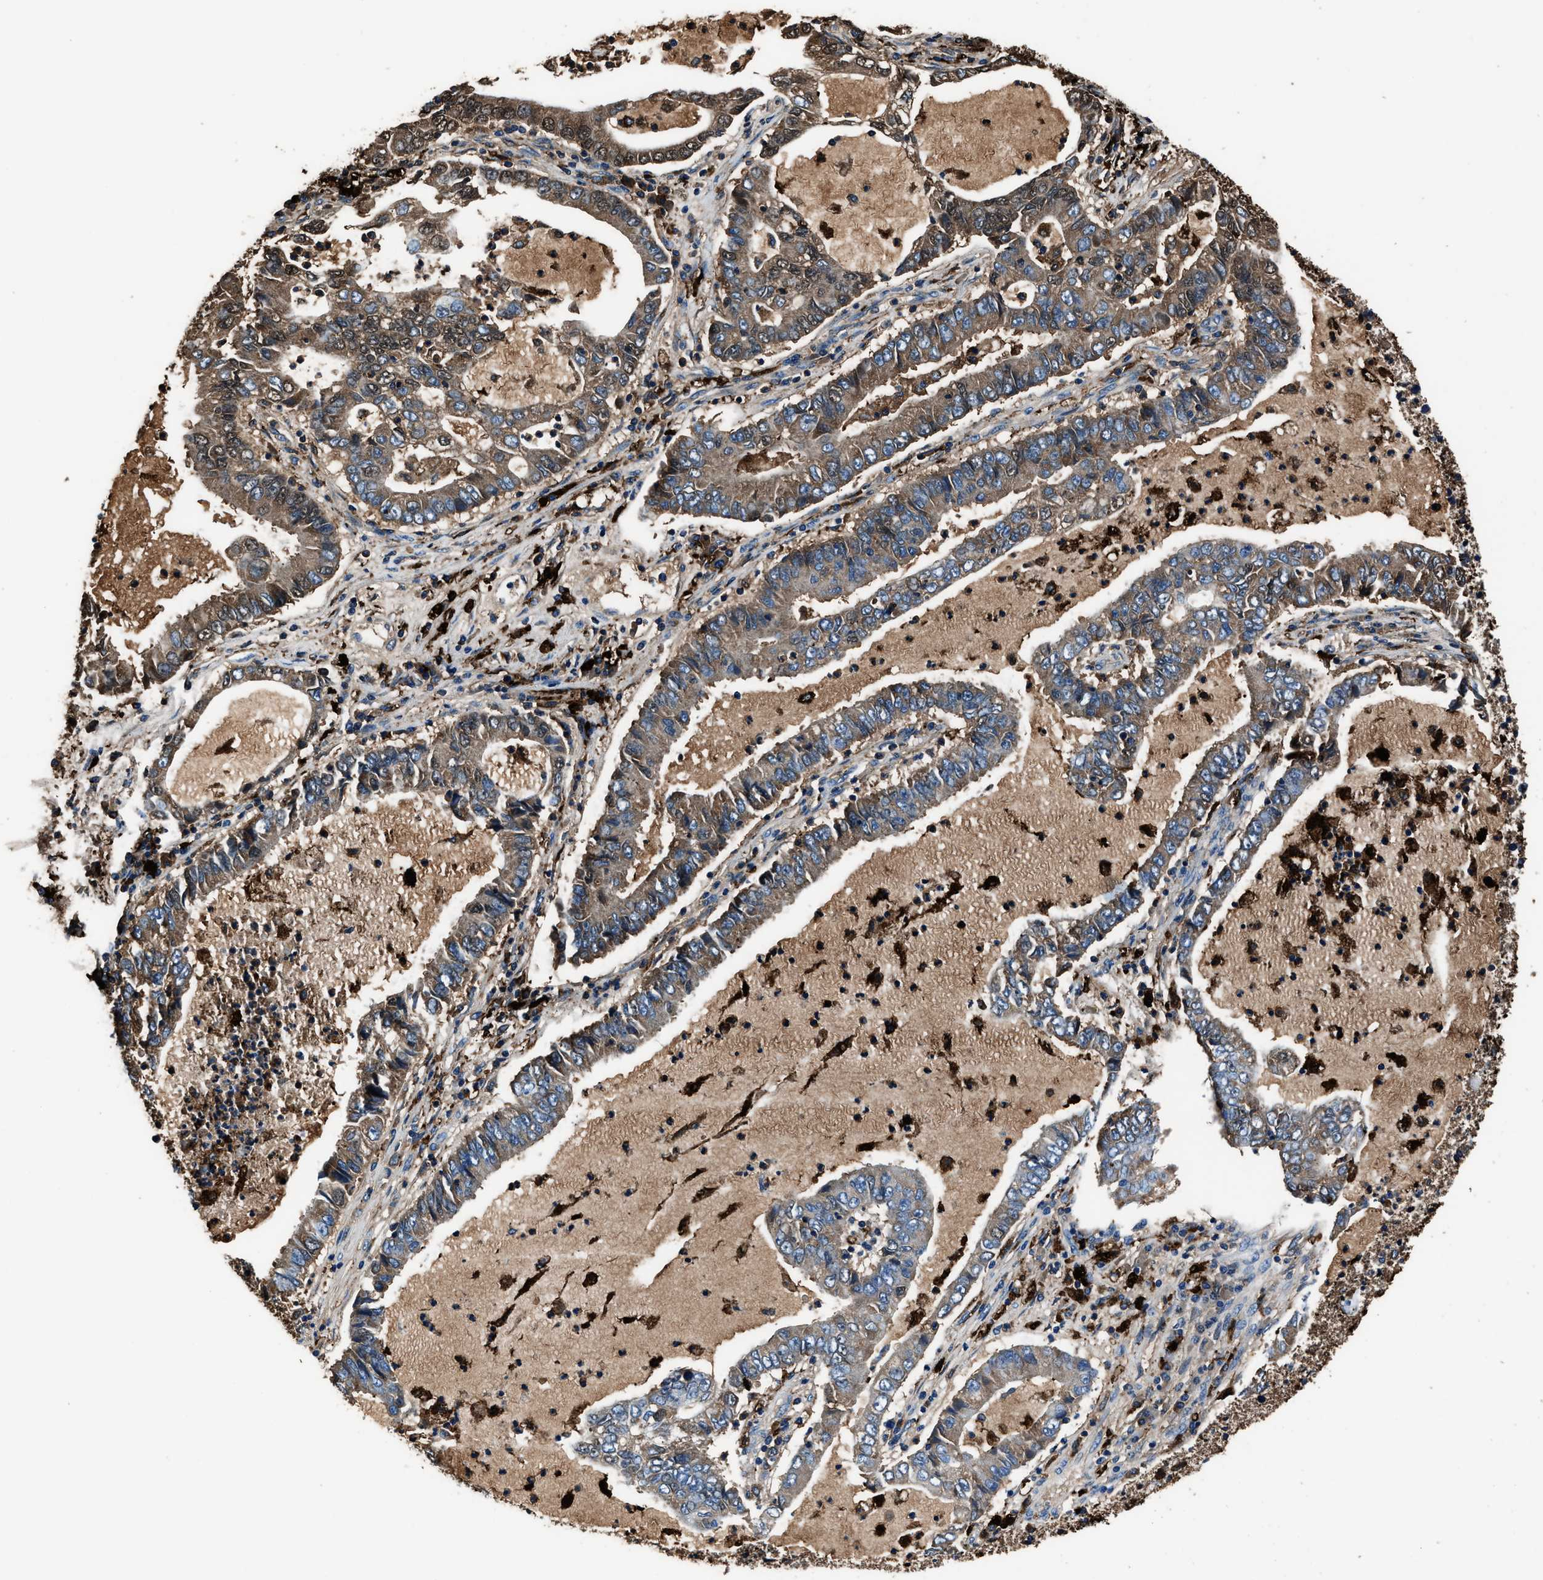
{"staining": {"intensity": "moderate", "quantity": ">75%", "location": "cytoplasmic/membranous"}, "tissue": "lung cancer", "cell_type": "Tumor cells", "image_type": "cancer", "snomed": [{"axis": "morphology", "description": "Adenocarcinoma, NOS"}, {"axis": "topography", "description": "Lung"}], "caption": "Lung cancer was stained to show a protein in brown. There is medium levels of moderate cytoplasmic/membranous expression in about >75% of tumor cells.", "gene": "FTL", "patient": {"sex": "female", "age": 51}}